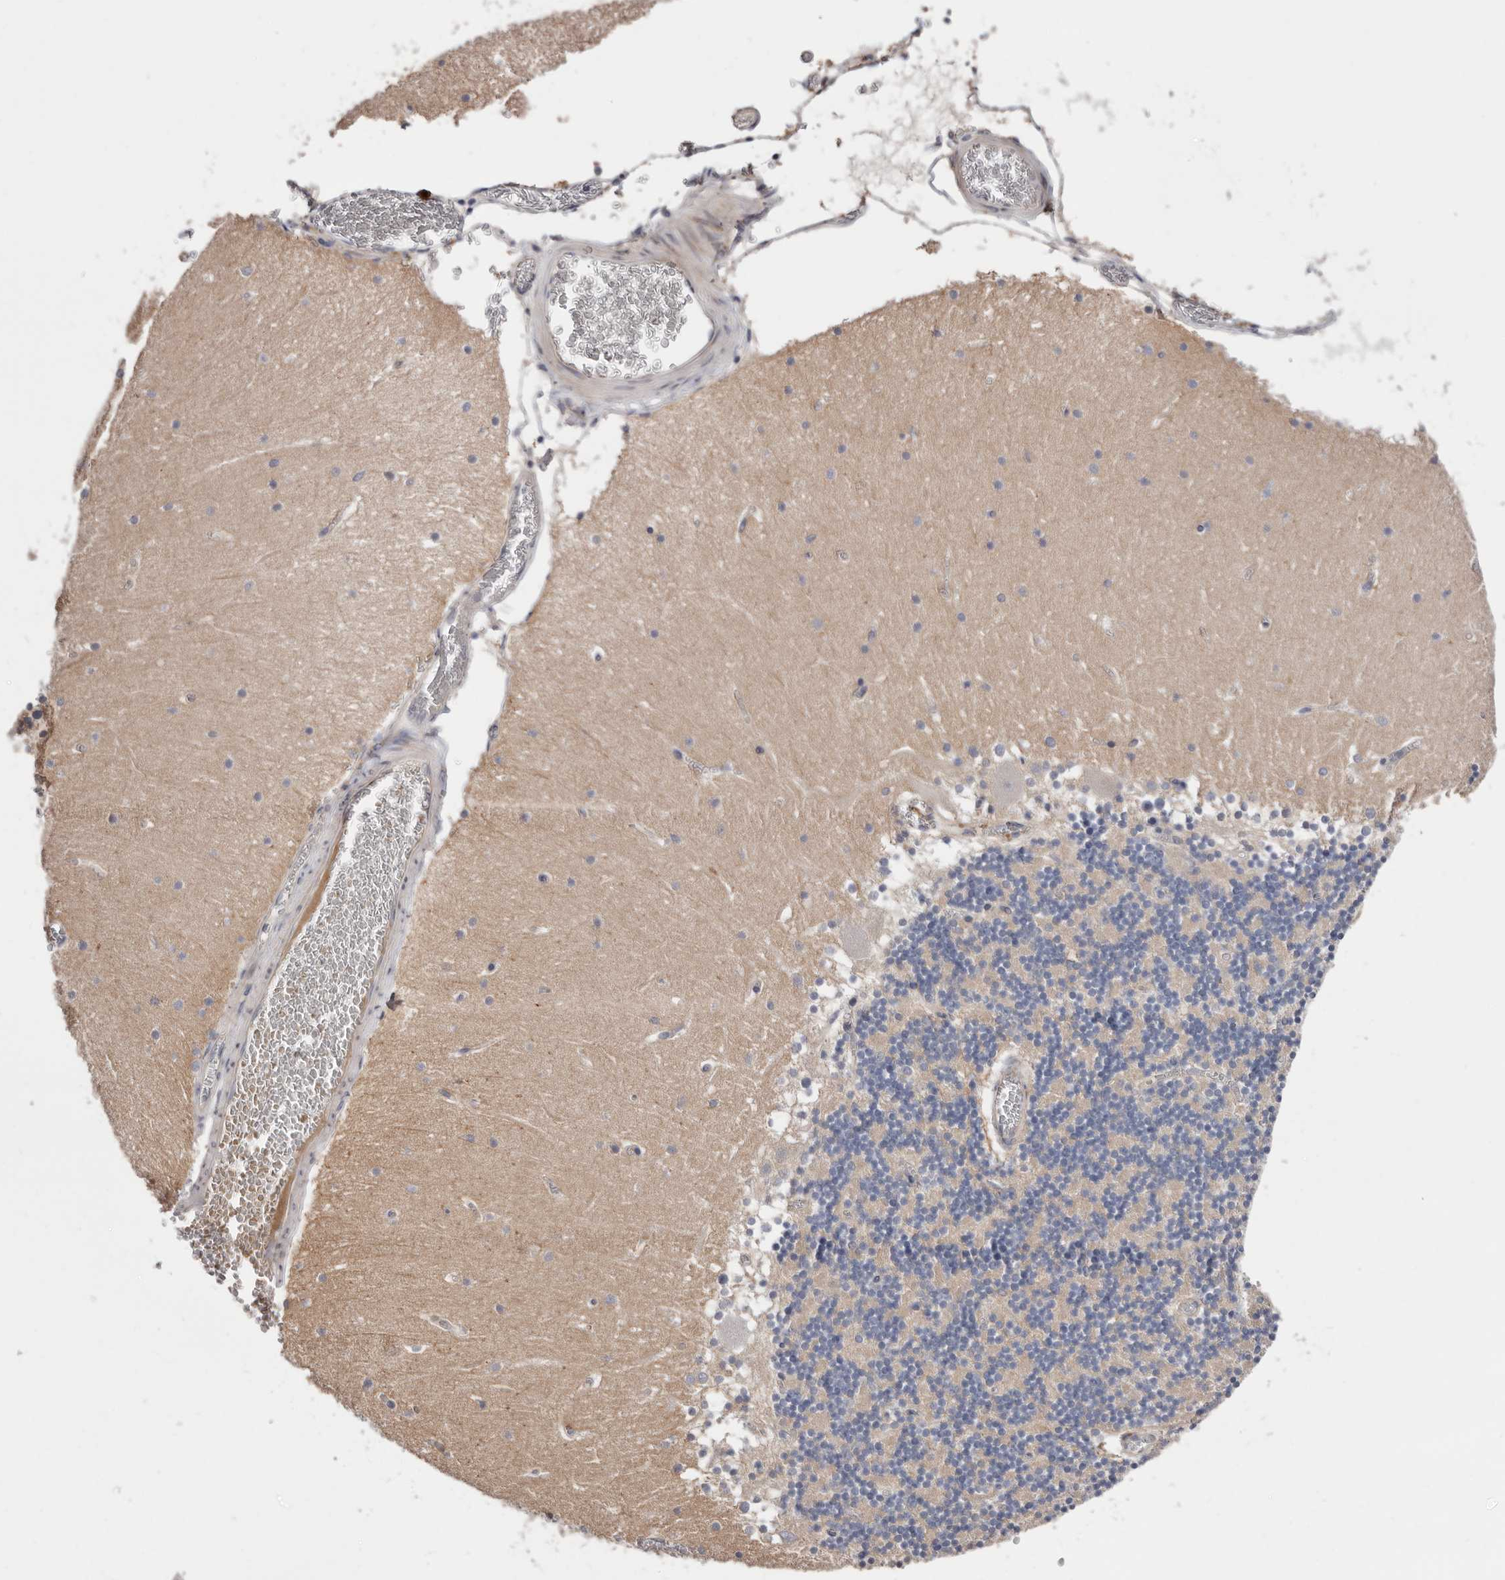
{"staining": {"intensity": "negative", "quantity": "none", "location": "none"}, "tissue": "cerebellum", "cell_type": "Cells in granular layer", "image_type": "normal", "snomed": [{"axis": "morphology", "description": "Normal tissue, NOS"}, {"axis": "topography", "description": "Cerebellum"}], "caption": "Micrograph shows no protein positivity in cells in granular layer of normal cerebellum.", "gene": "USH1C", "patient": {"sex": "female", "age": 28}}